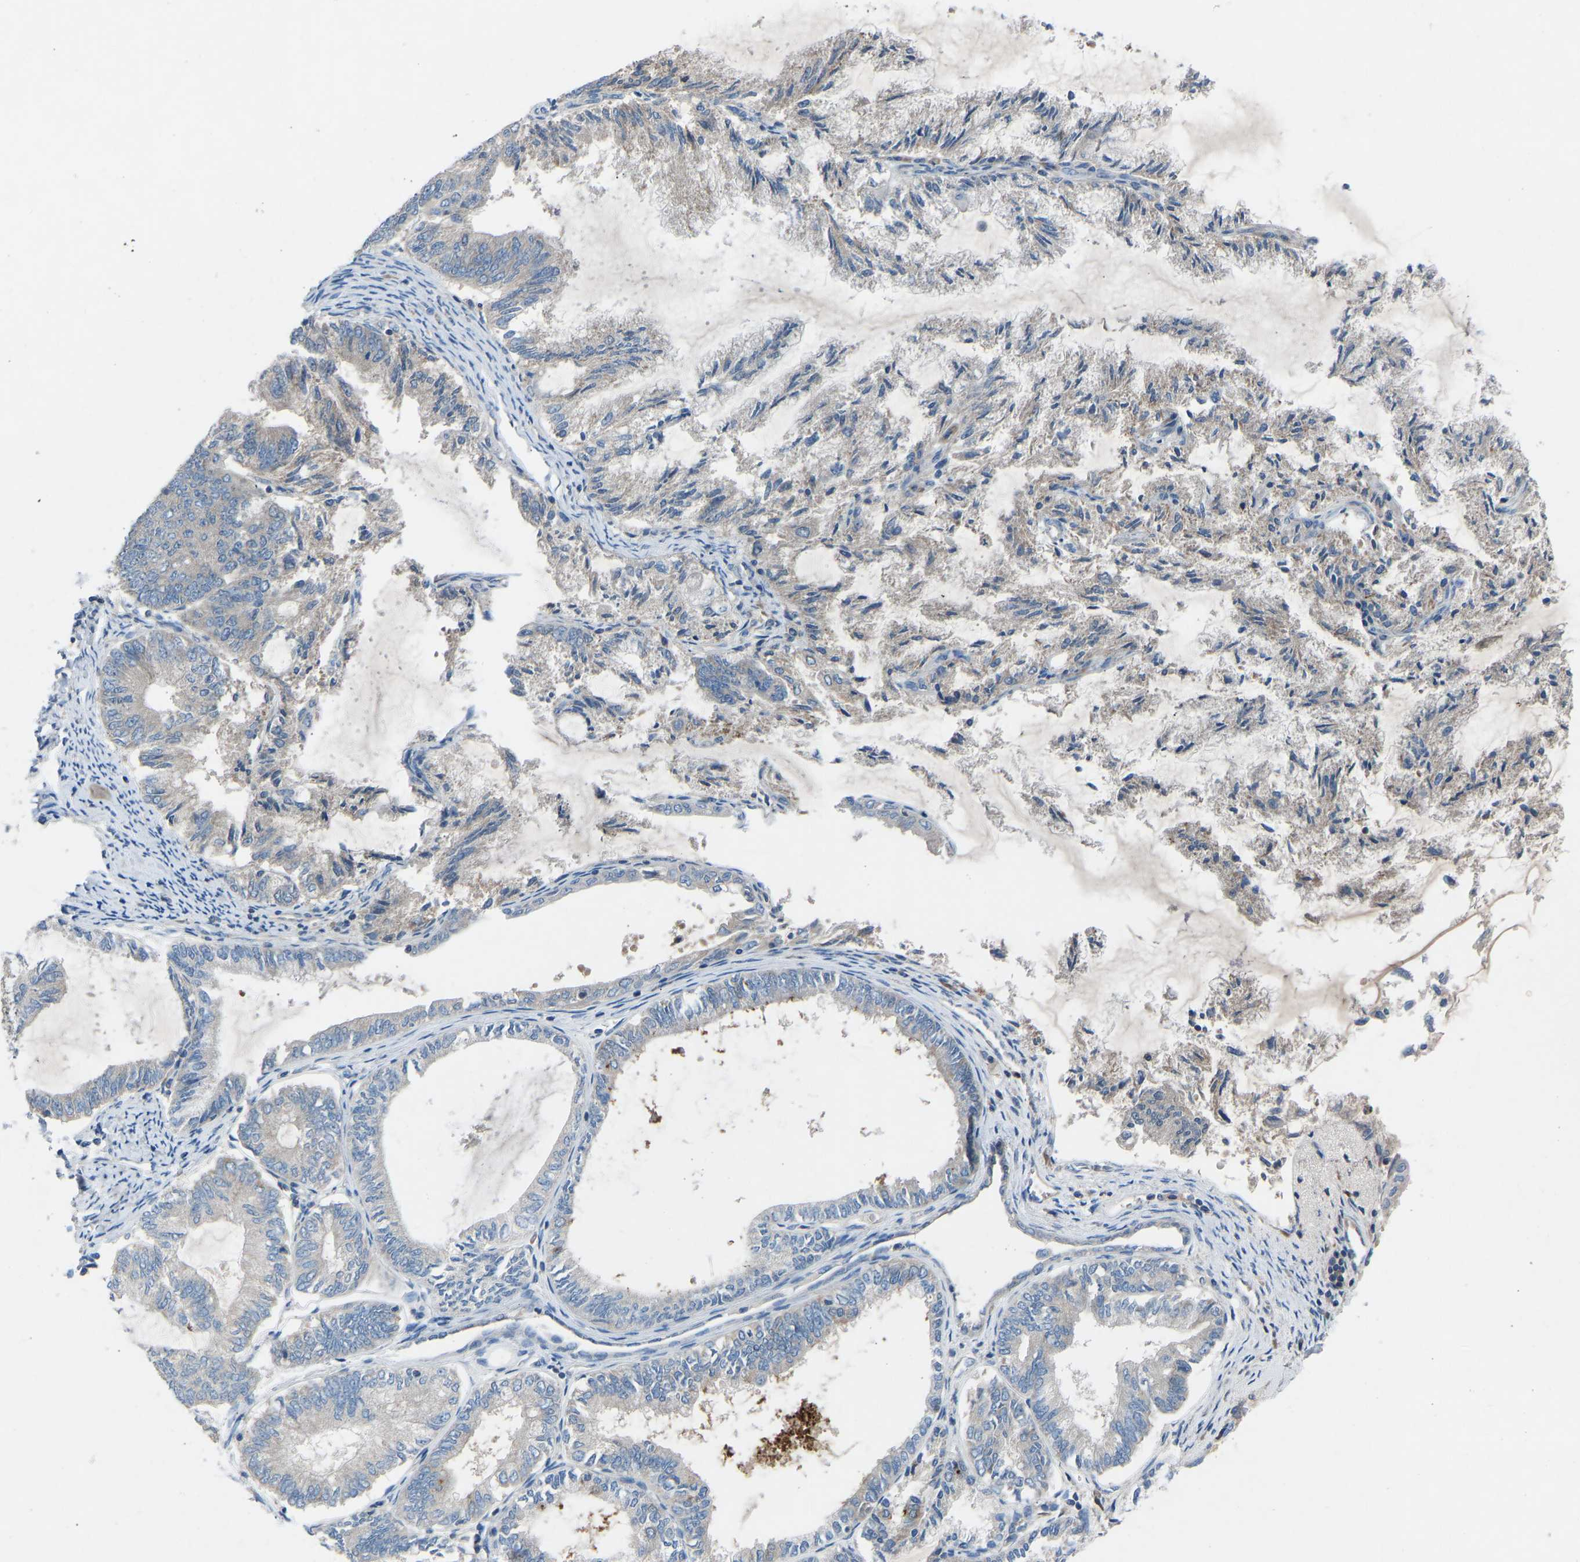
{"staining": {"intensity": "negative", "quantity": "none", "location": "none"}, "tissue": "endometrial cancer", "cell_type": "Tumor cells", "image_type": "cancer", "snomed": [{"axis": "morphology", "description": "Adenocarcinoma, NOS"}, {"axis": "topography", "description": "Endometrium"}], "caption": "Immunohistochemistry micrograph of neoplastic tissue: human endometrial cancer stained with DAB (3,3'-diaminobenzidine) exhibits no significant protein expression in tumor cells.", "gene": "GRK6", "patient": {"sex": "female", "age": 86}}